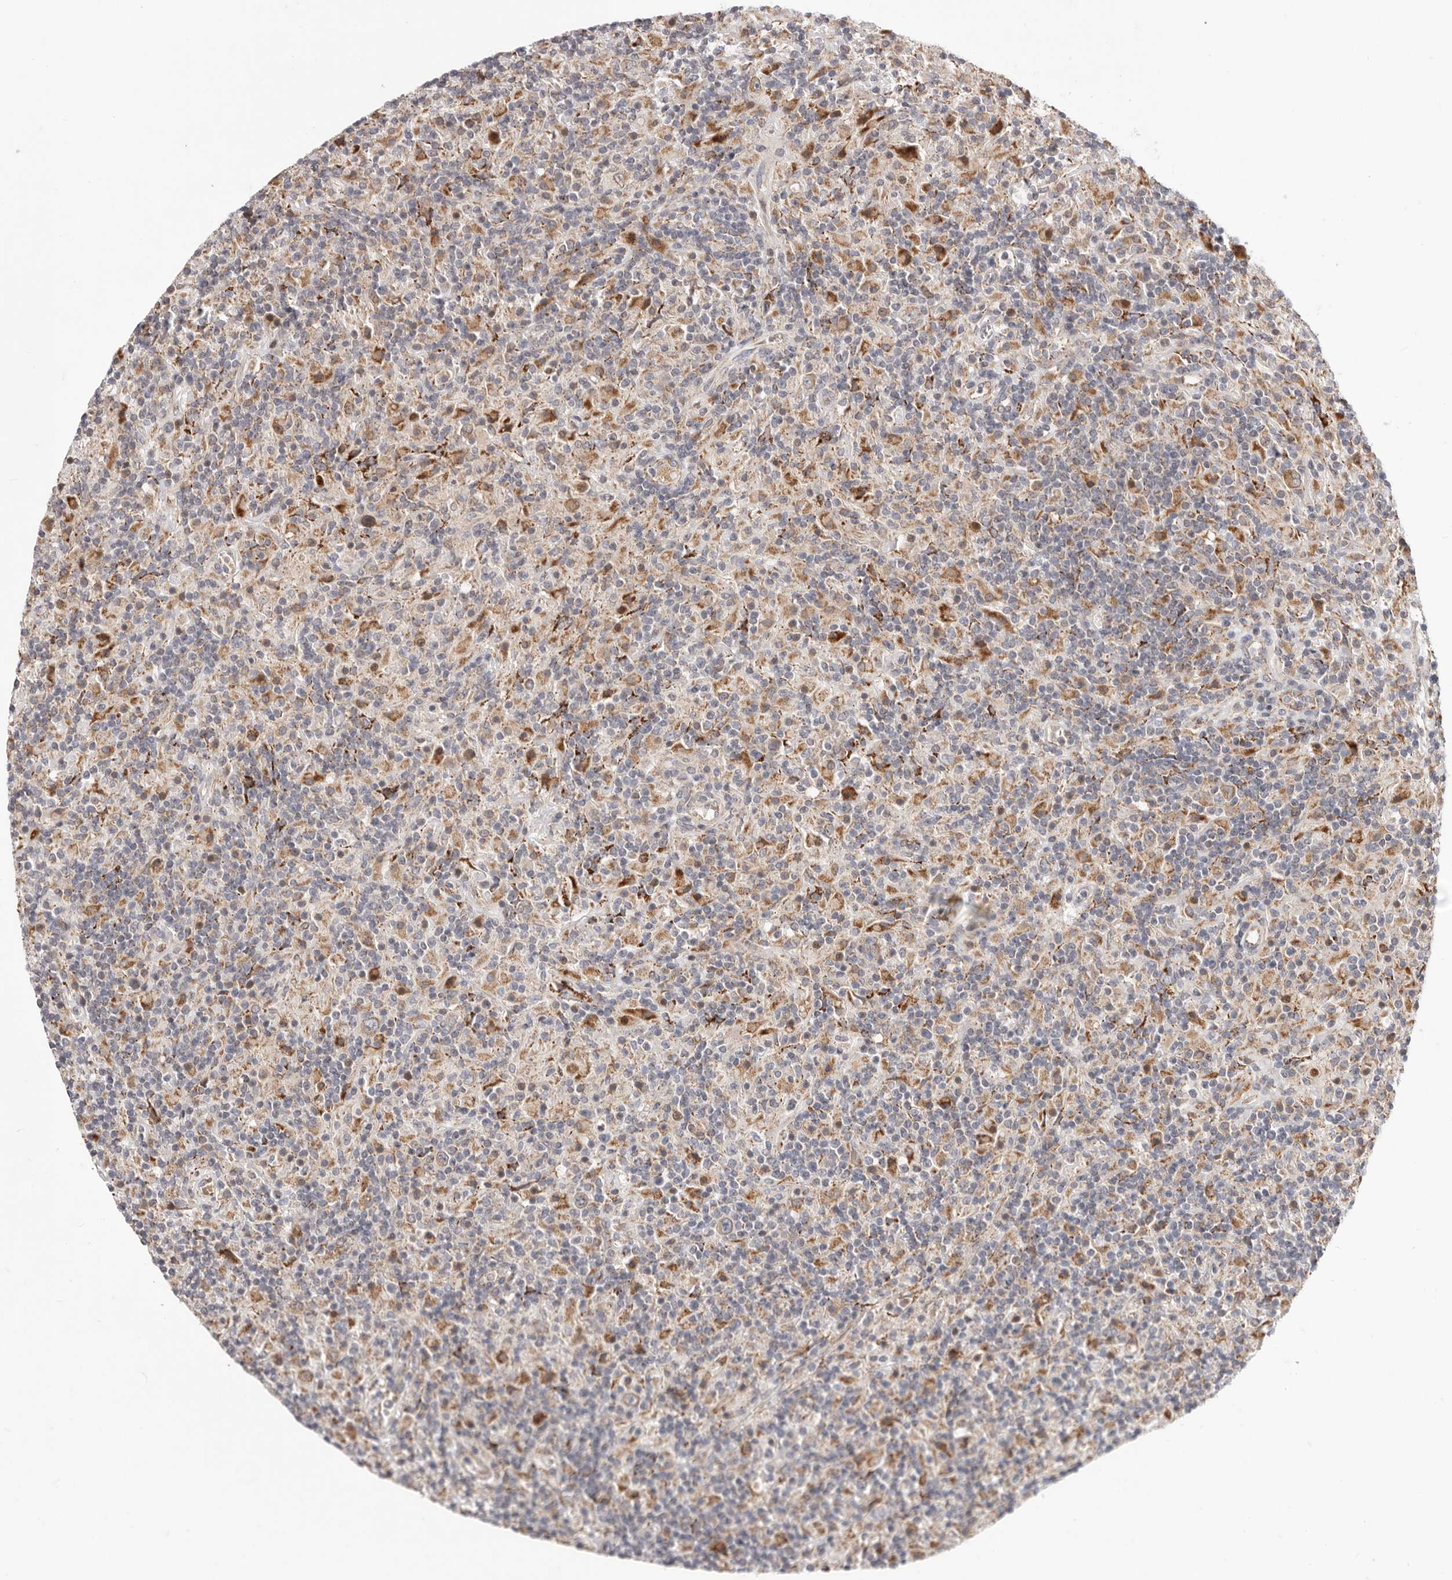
{"staining": {"intensity": "moderate", "quantity": ">75%", "location": "cytoplasmic/membranous"}, "tissue": "lymphoma", "cell_type": "Tumor cells", "image_type": "cancer", "snomed": [{"axis": "morphology", "description": "Hodgkin's disease, NOS"}, {"axis": "topography", "description": "Lymph node"}], "caption": "Lymphoma stained with a brown dye exhibits moderate cytoplasmic/membranous positive positivity in about >75% of tumor cells.", "gene": "TOR3A", "patient": {"sex": "male", "age": 70}}